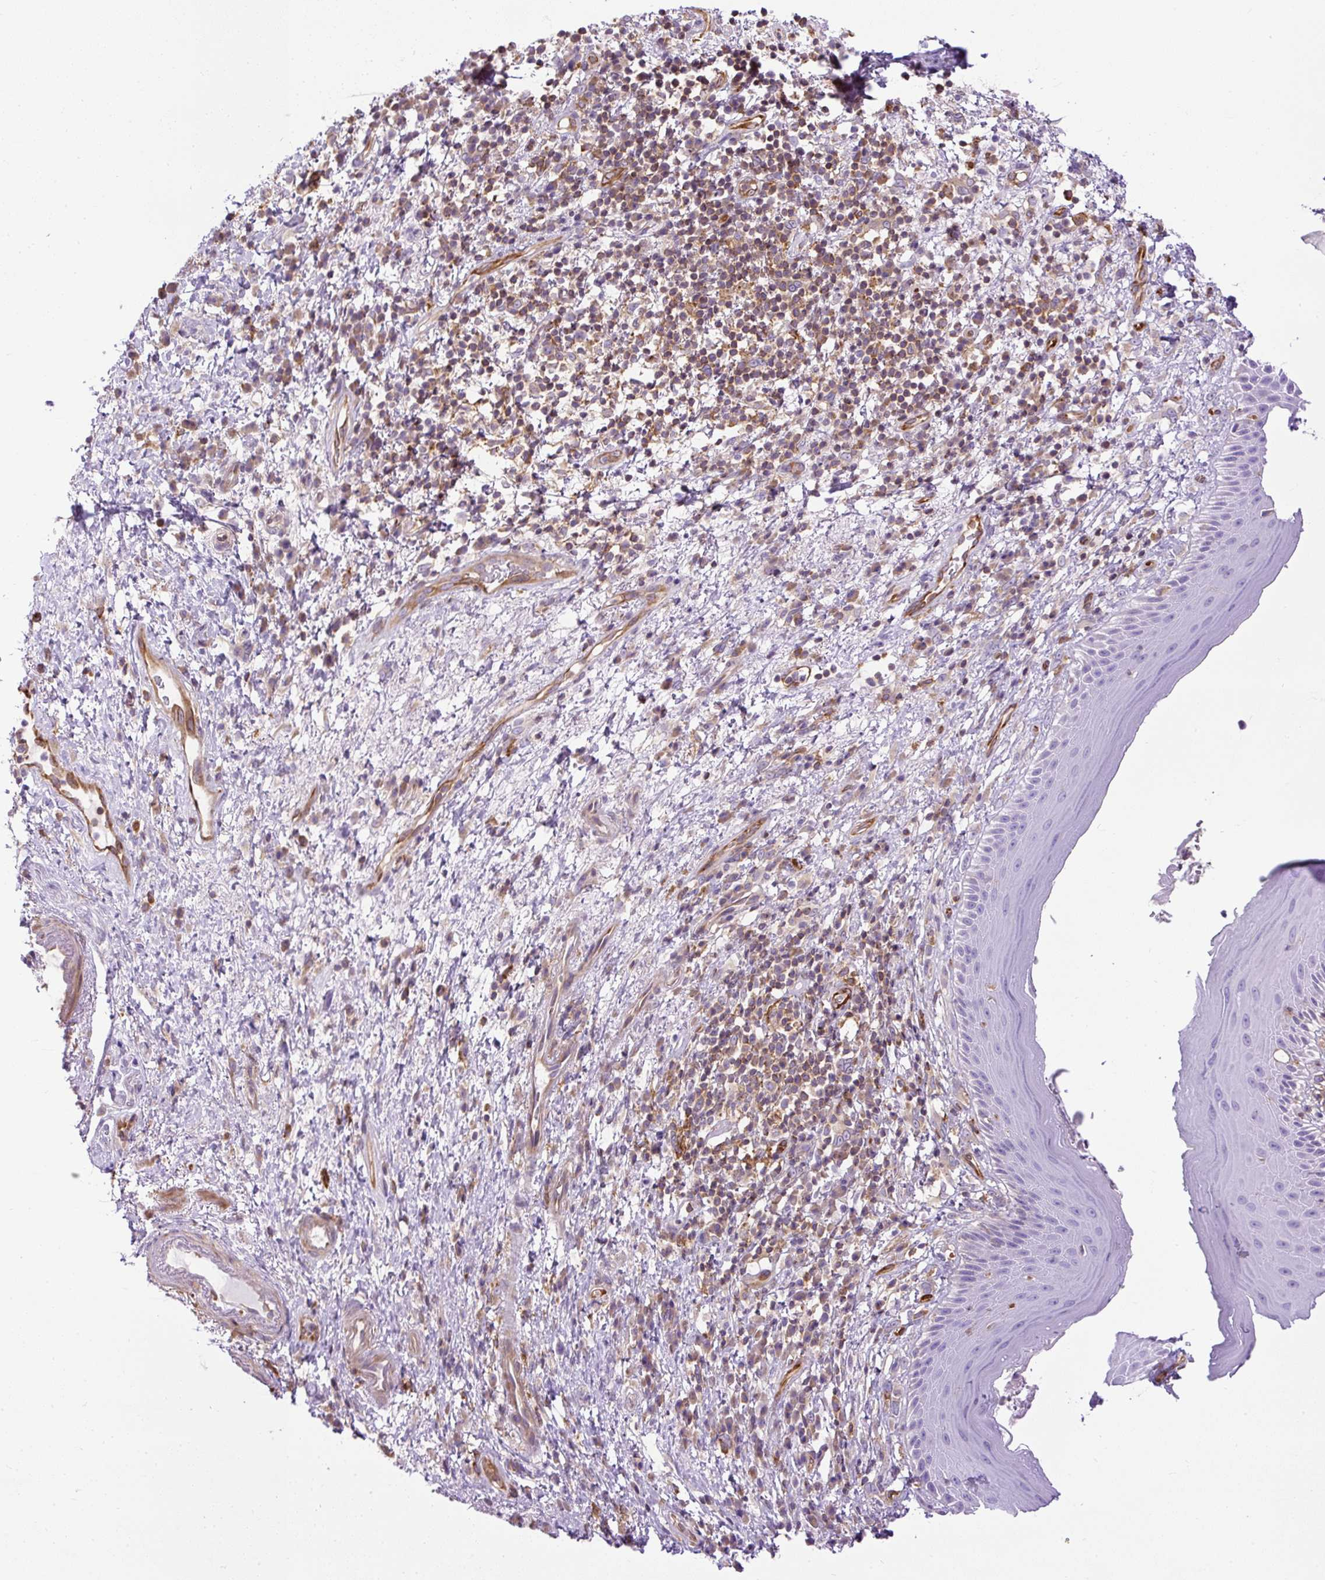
{"staining": {"intensity": "negative", "quantity": "none", "location": "none"}, "tissue": "skin", "cell_type": "Epidermal cells", "image_type": "normal", "snomed": [{"axis": "morphology", "description": "Normal tissue, NOS"}, {"axis": "topography", "description": "Anal"}], "caption": "Epidermal cells are negative for protein expression in benign human skin. (DAB (3,3'-diaminobenzidine) immunohistochemistry (IHC) with hematoxylin counter stain).", "gene": "MAP1S", "patient": {"sex": "male", "age": 78}}